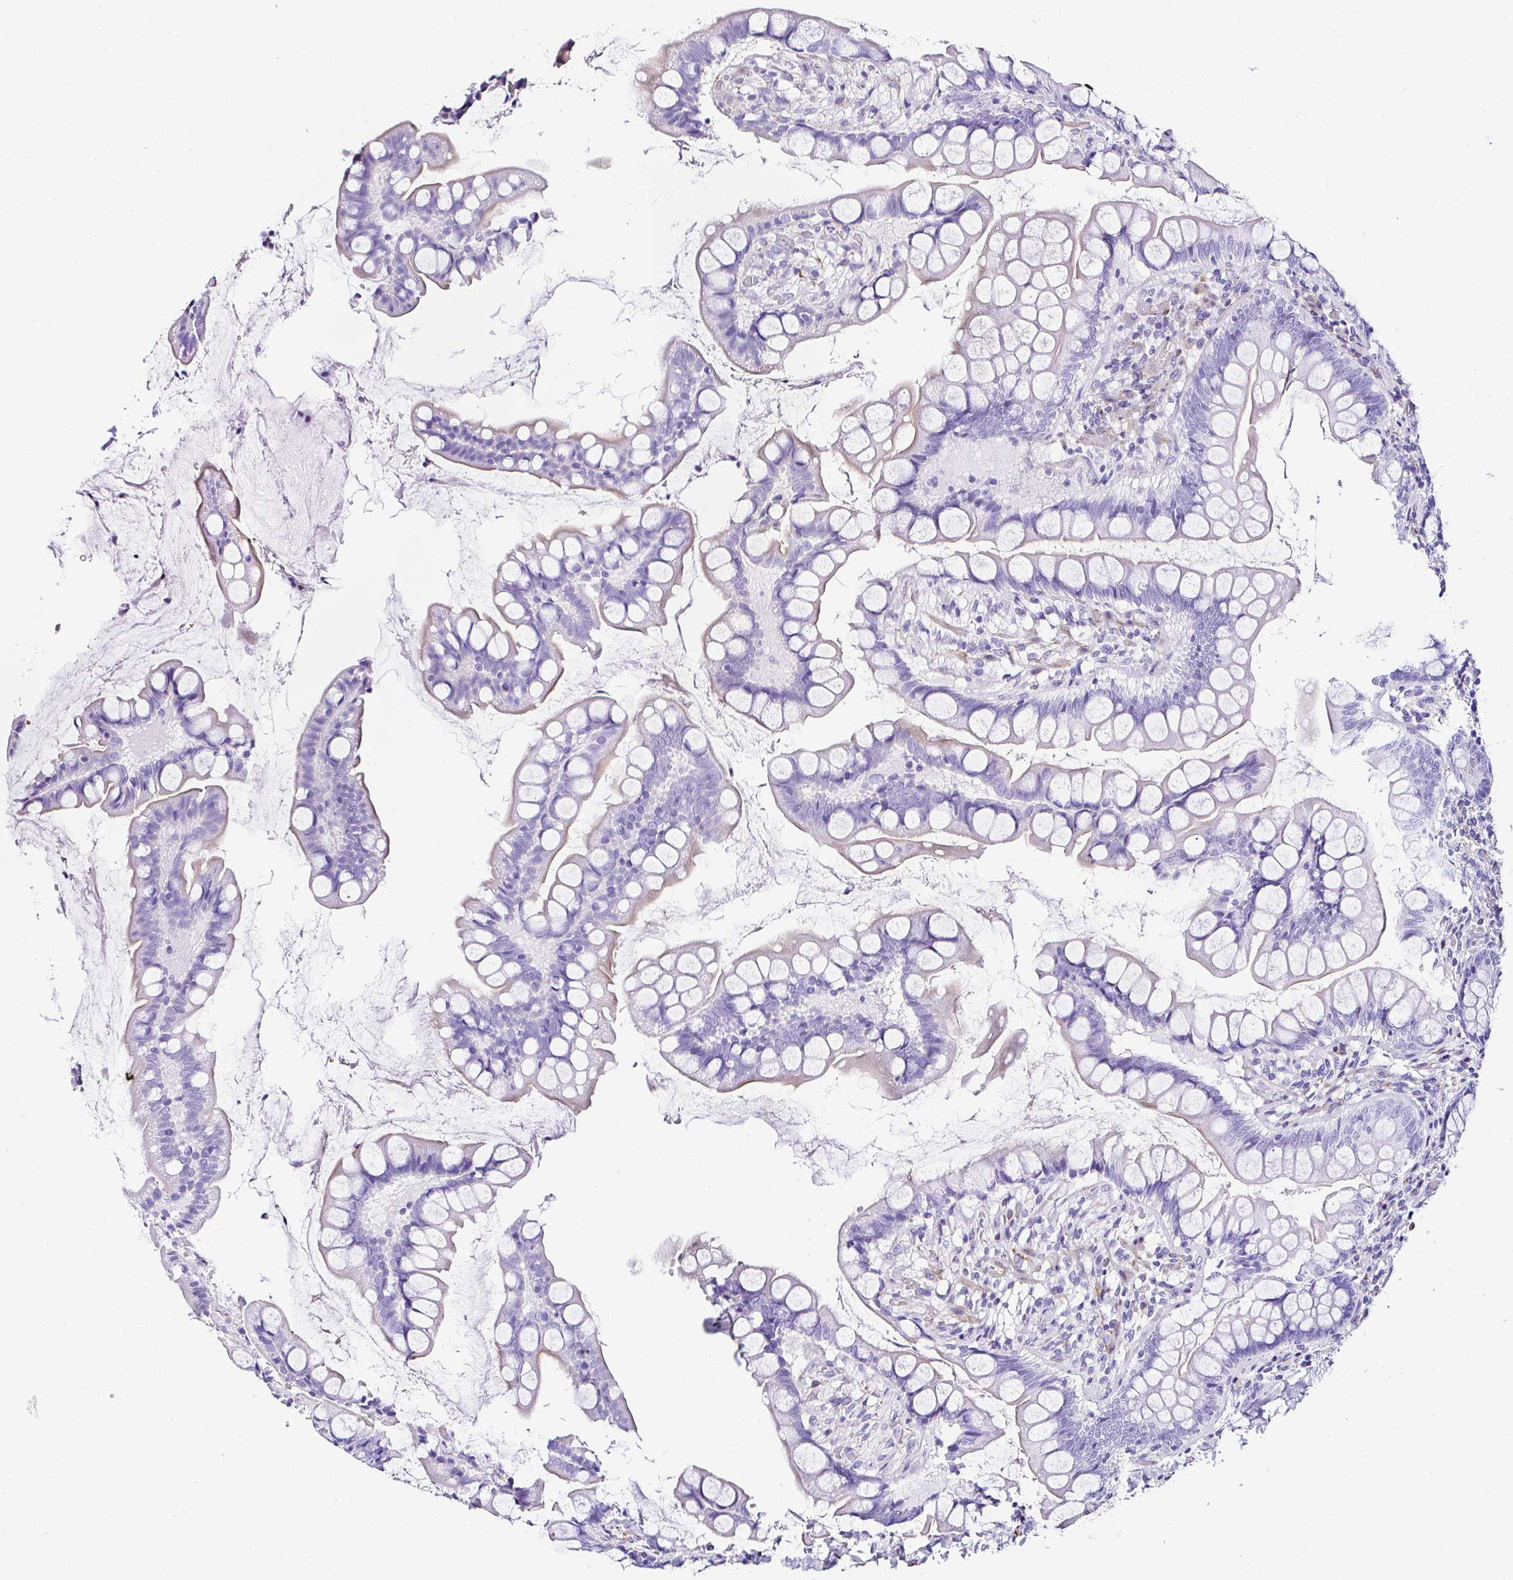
{"staining": {"intensity": "negative", "quantity": "none", "location": "none"}, "tissue": "small intestine", "cell_type": "Glandular cells", "image_type": "normal", "snomed": [{"axis": "morphology", "description": "Normal tissue, NOS"}, {"axis": "topography", "description": "Small intestine"}], "caption": "DAB immunohistochemical staining of benign human small intestine demonstrates no significant staining in glandular cells. Nuclei are stained in blue.", "gene": "DEPDC5", "patient": {"sex": "male", "age": 70}}